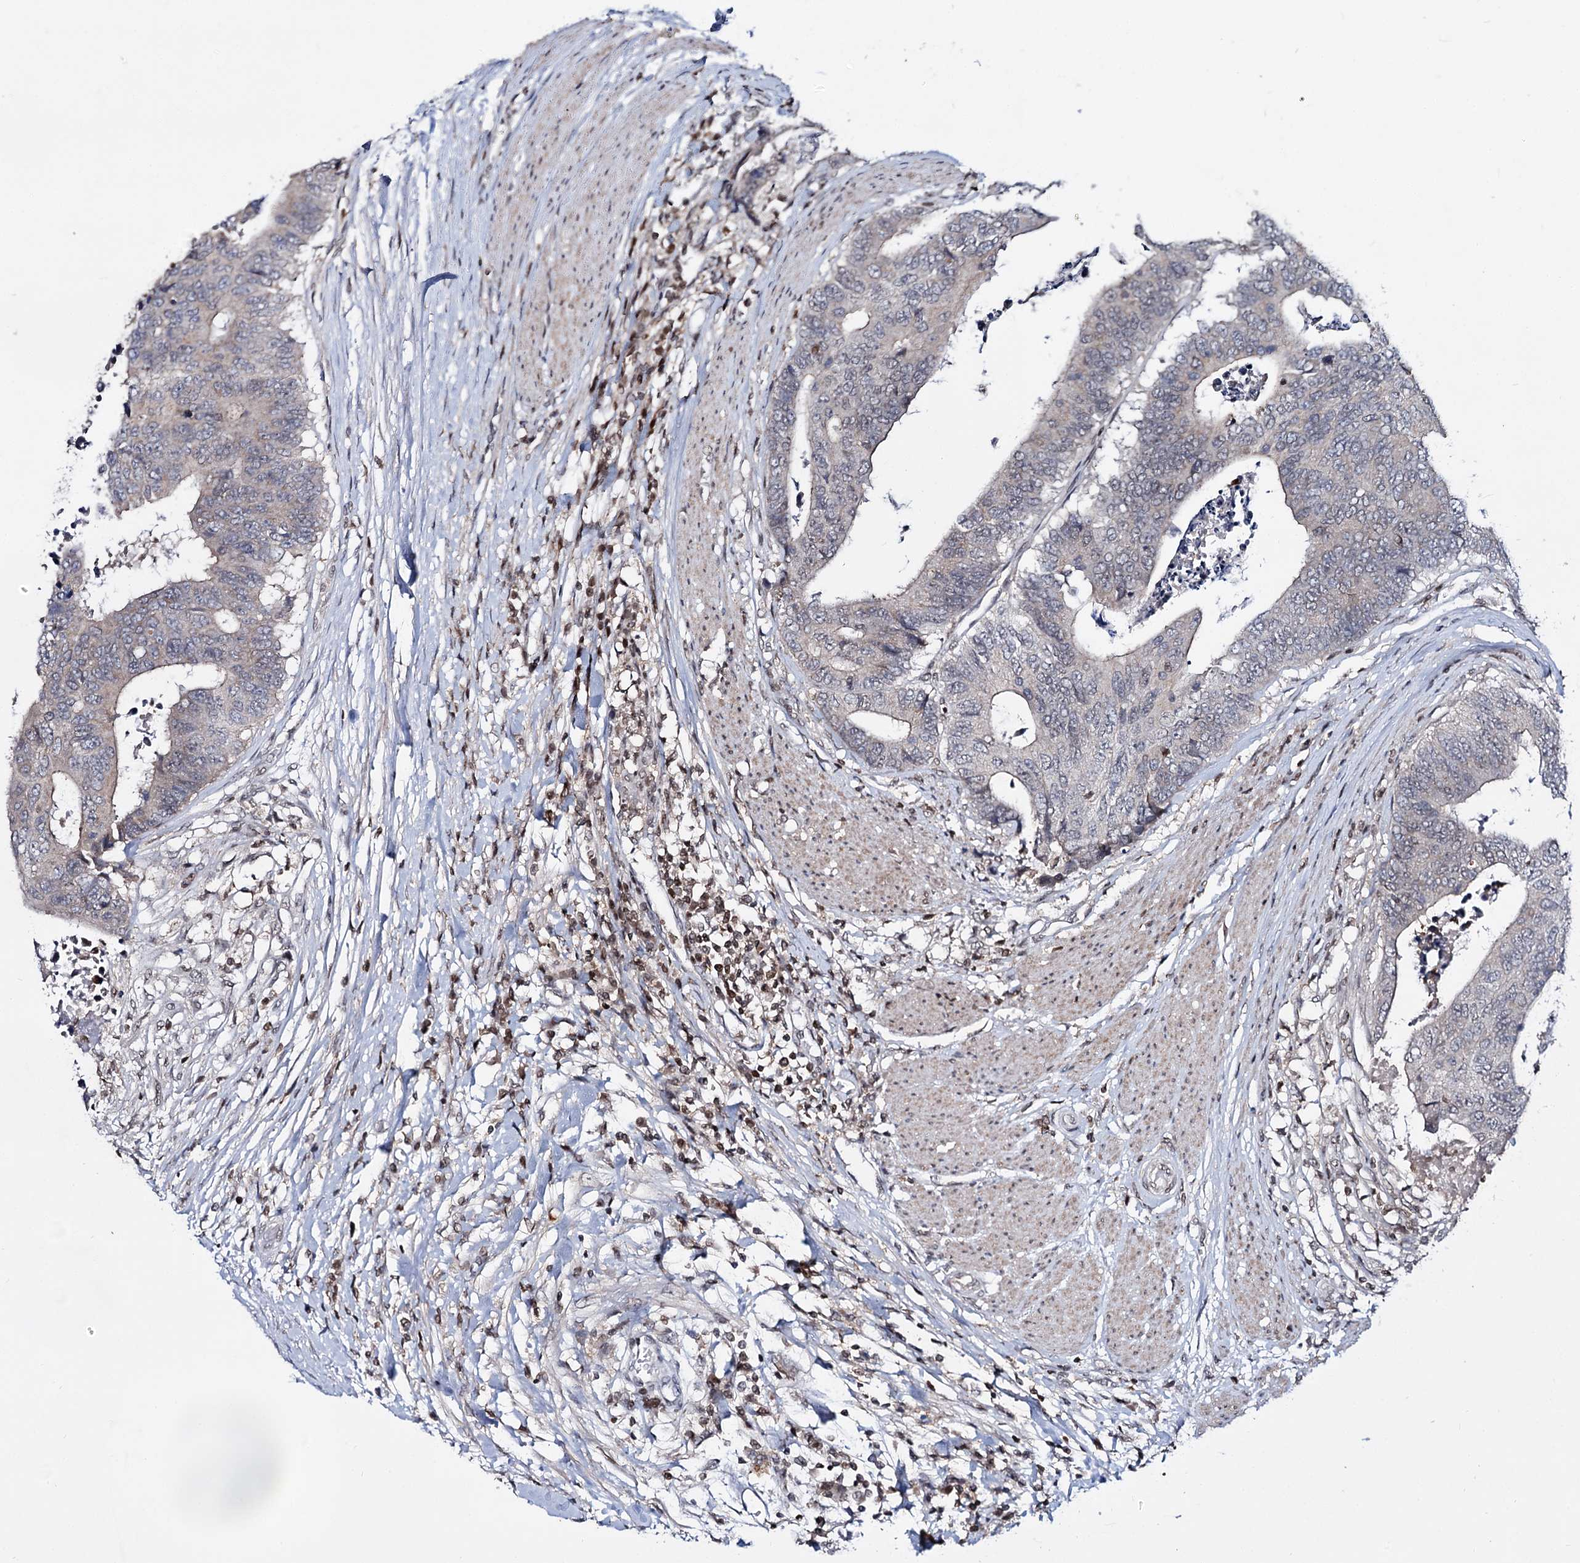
{"staining": {"intensity": "negative", "quantity": "none", "location": "none"}, "tissue": "colorectal cancer", "cell_type": "Tumor cells", "image_type": "cancer", "snomed": [{"axis": "morphology", "description": "Adenocarcinoma, NOS"}, {"axis": "topography", "description": "Rectum"}], "caption": "Histopathology image shows no significant protein positivity in tumor cells of adenocarcinoma (colorectal).", "gene": "SMCHD1", "patient": {"sex": "male", "age": 84}}